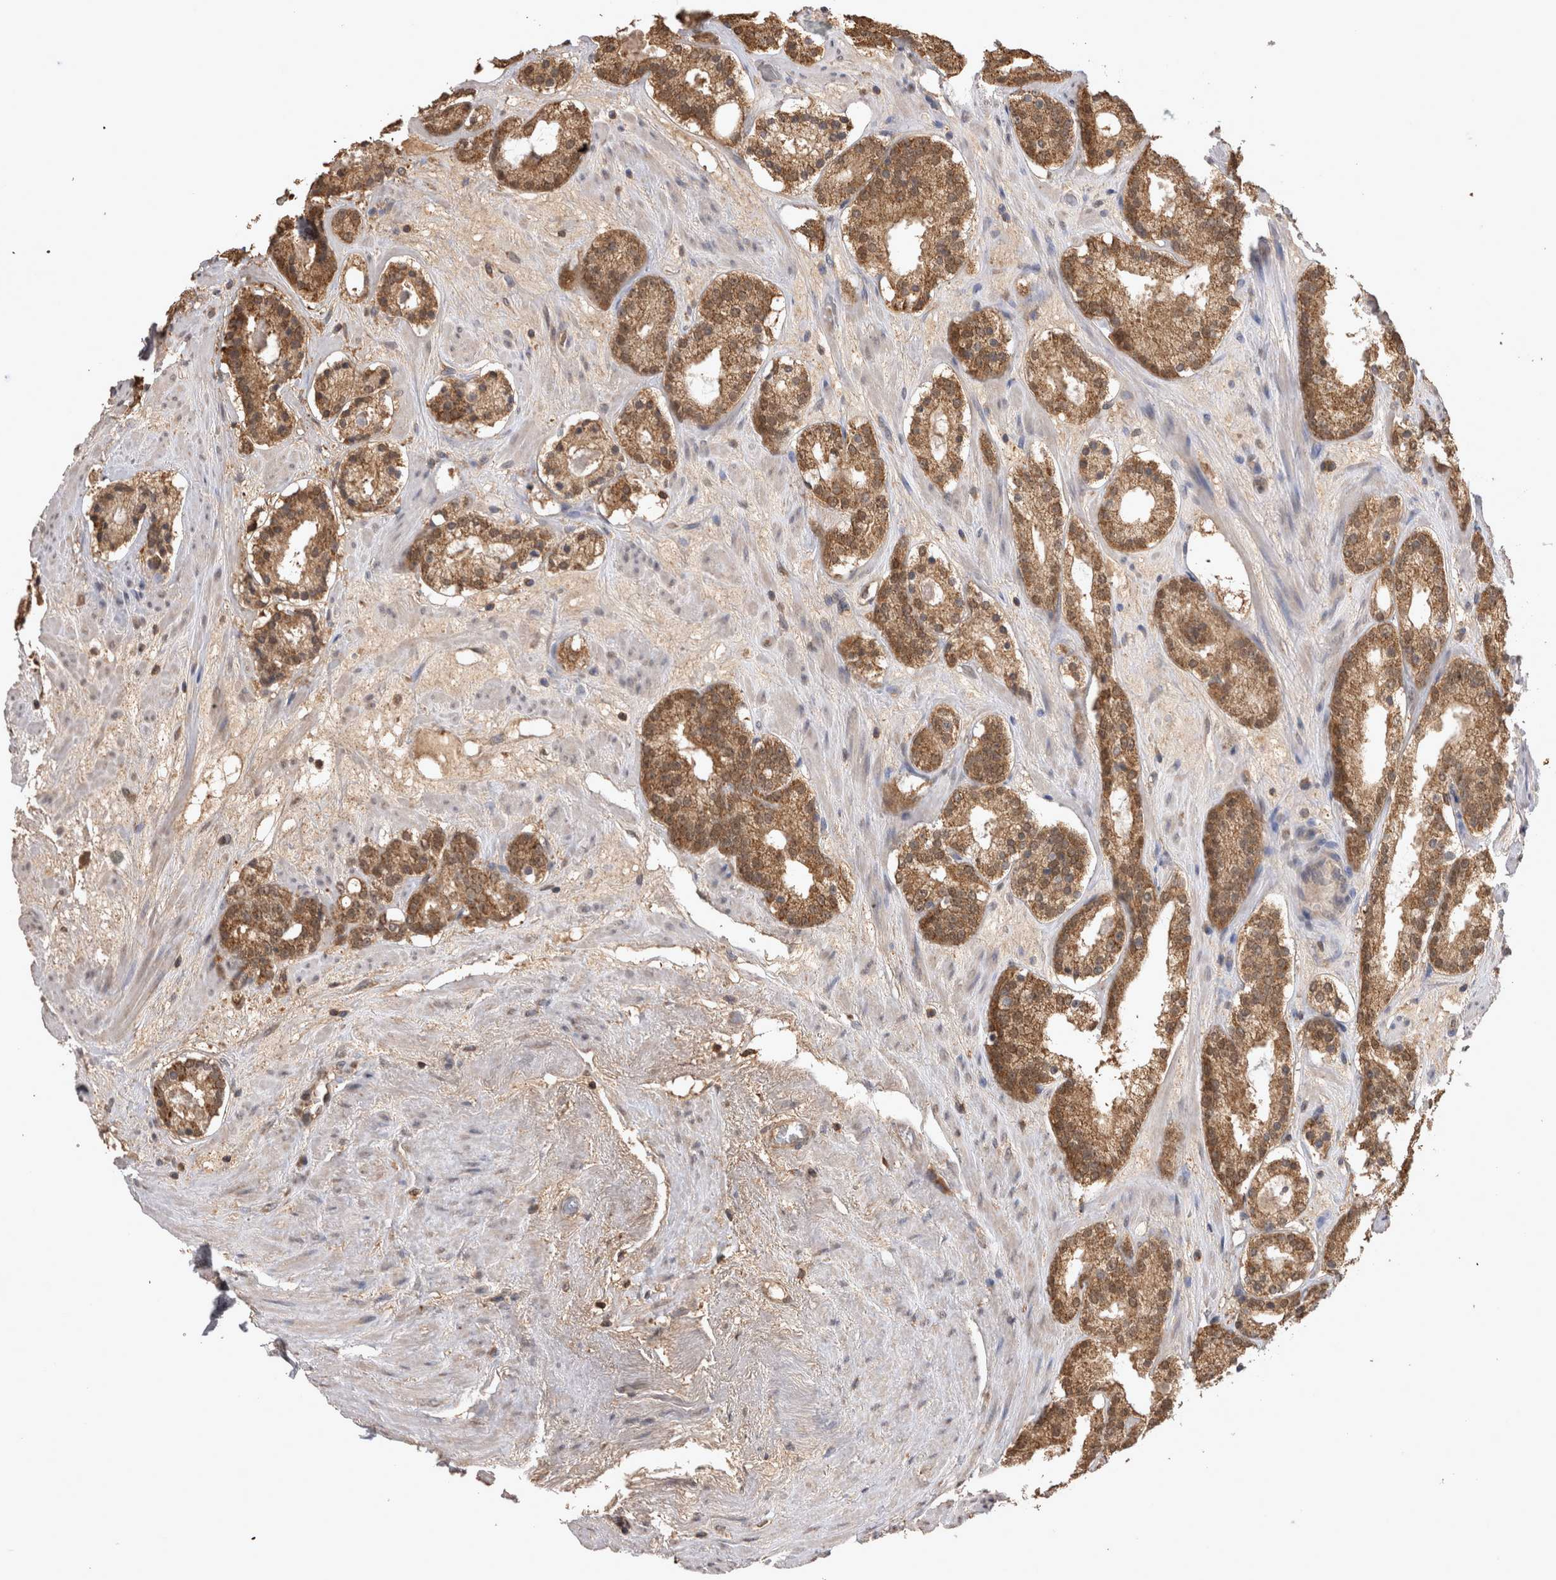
{"staining": {"intensity": "moderate", "quantity": ">75%", "location": "cytoplasmic/membranous"}, "tissue": "prostate cancer", "cell_type": "Tumor cells", "image_type": "cancer", "snomed": [{"axis": "morphology", "description": "Adenocarcinoma, Low grade"}, {"axis": "topography", "description": "Prostate"}], "caption": "The histopathology image shows immunohistochemical staining of prostate cancer (low-grade adenocarcinoma). There is moderate cytoplasmic/membranous expression is present in approximately >75% of tumor cells.", "gene": "PREP", "patient": {"sex": "male", "age": 69}}